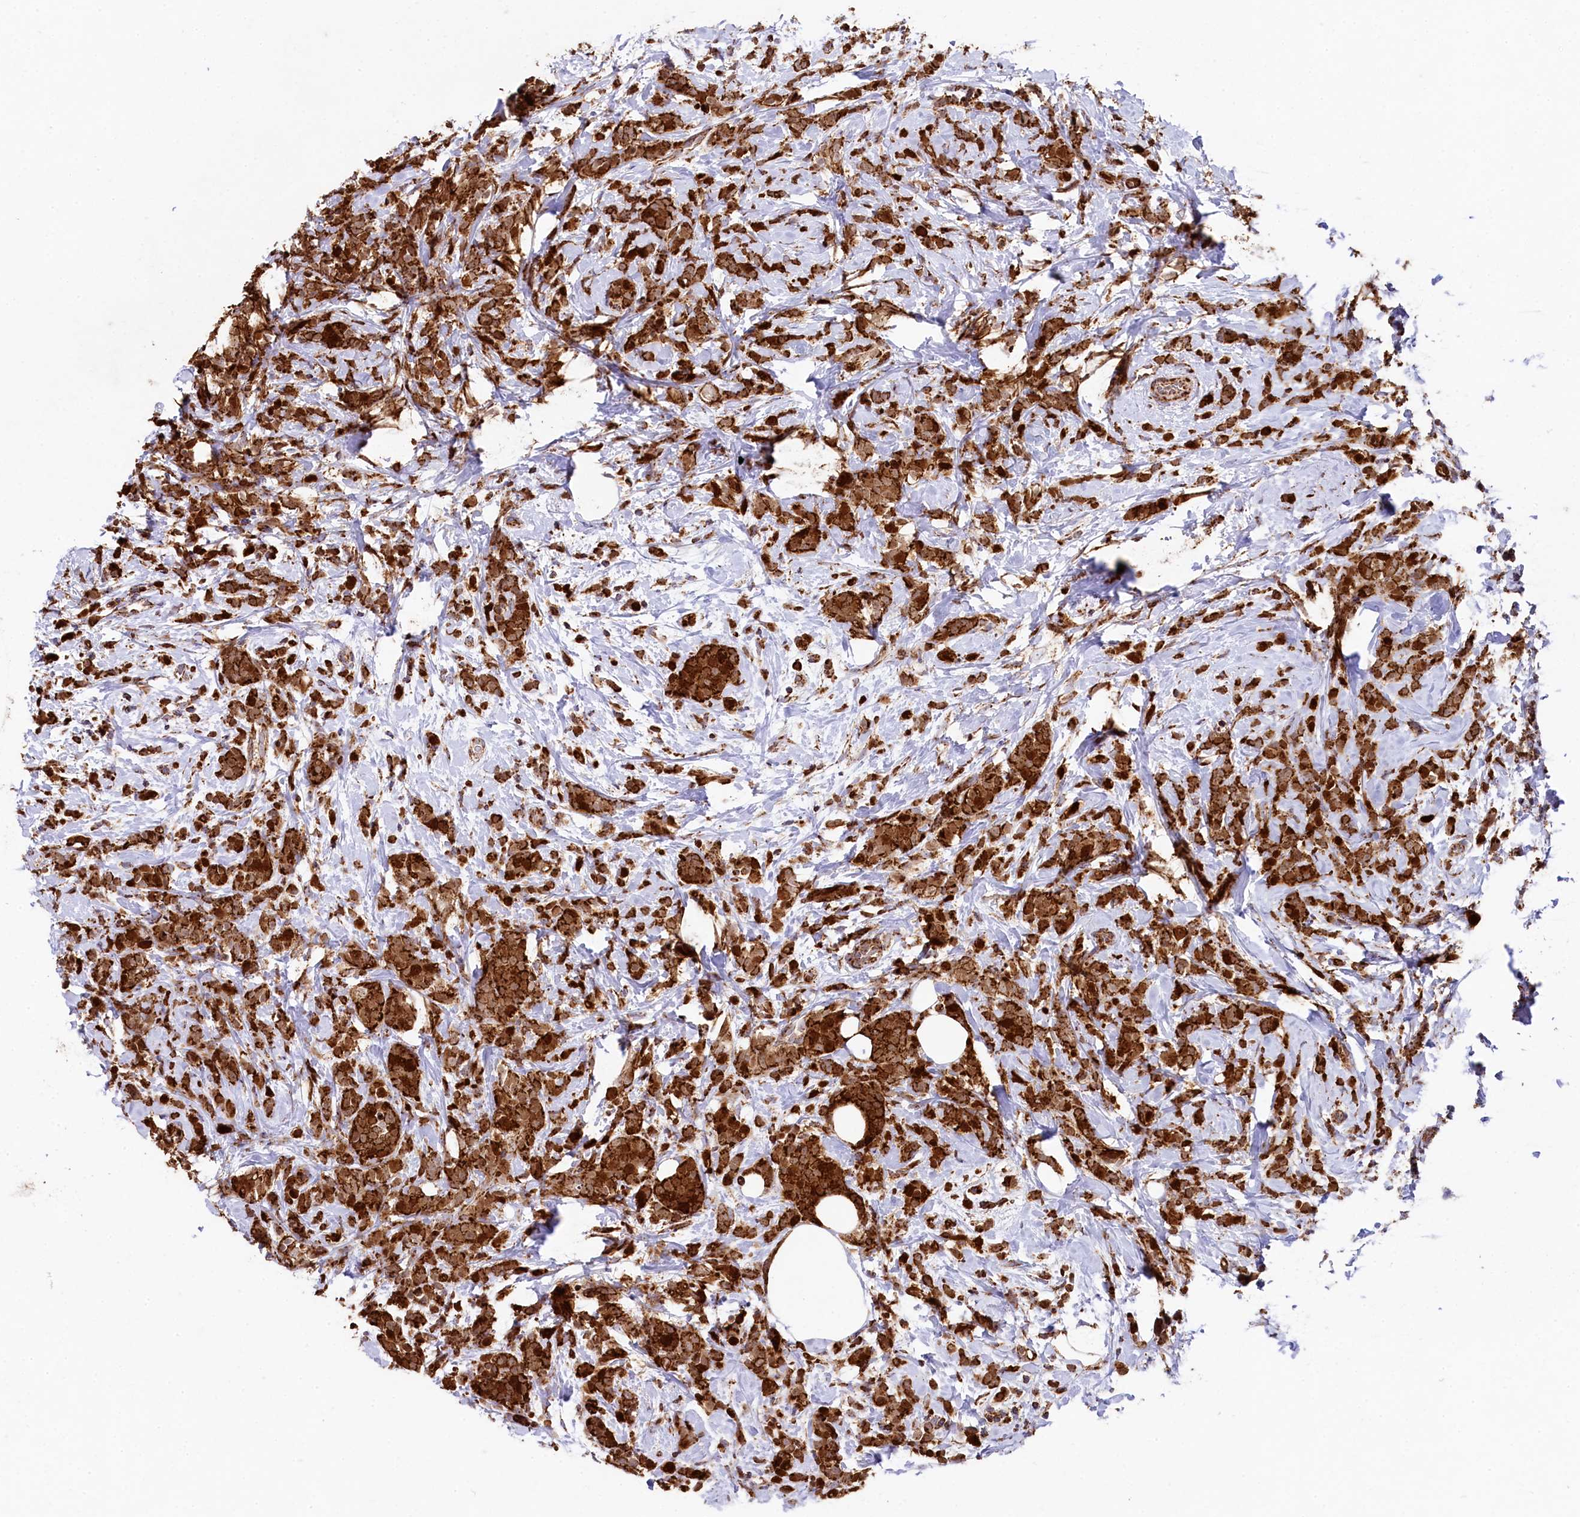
{"staining": {"intensity": "strong", "quantity": ">75%", "location": "cytoplasmic/membranous"}, "tissue": "breast cancer", "cell_type": "Tumor cells", "image_type": "cancer", "snomed": [{"axis": "morphology", "description": "Lobular carcinoma"}, {"axis": "topography", "description": "Breast"}], "caption": "A brown stain labels strong cytoplasmic/membranous positivity of a protein in human breast lobular carcinoma tumor cells.", "gene": "CLYBL", "patient": {"sex": "female", "age": 58}}